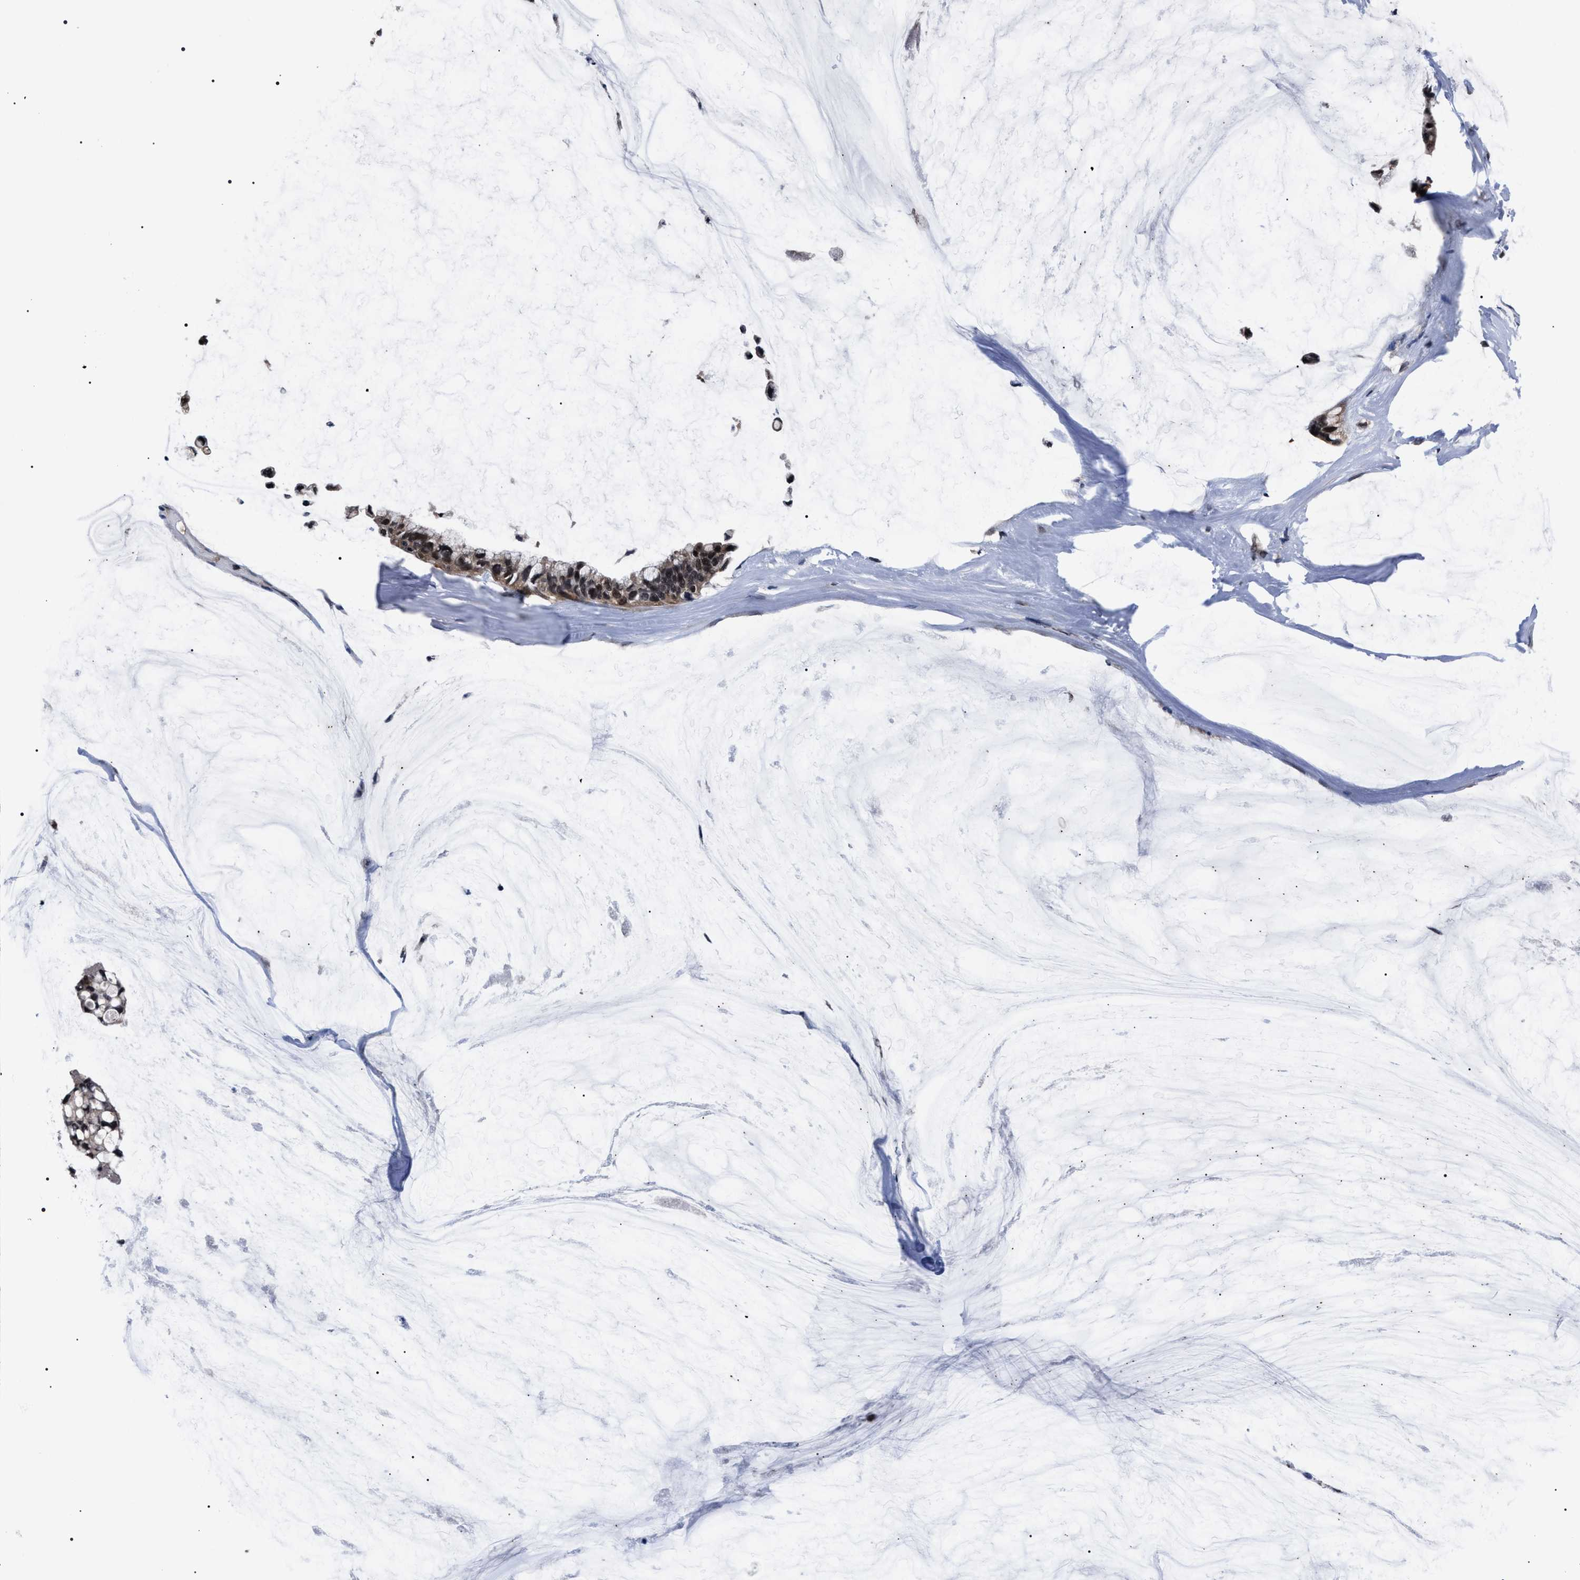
{"staining": {"intensity": "moderate", "quantity": ">75%", "location": "cytoplasmic/membranous,nuclear"}, "tissue": "ovarian cancer", "cell_type": "Tumor cells", "image_type": "cancer", "snomed": [{"axis": "morphology", "description": "Cystadenocarcinoma, mucinous, NOS"}, {"axis": "topography", "description": "Ovary"}], "caption": "This is an image of immunohistochemistry staining of mucinous cystadenocarcinoma (ovarian), which shows moderate expression in the cytoplasmic/membranous and nuclear of tumor cells.", "gene": "CSNK2A1", "patient": {"sex": "female", "age": 39}}